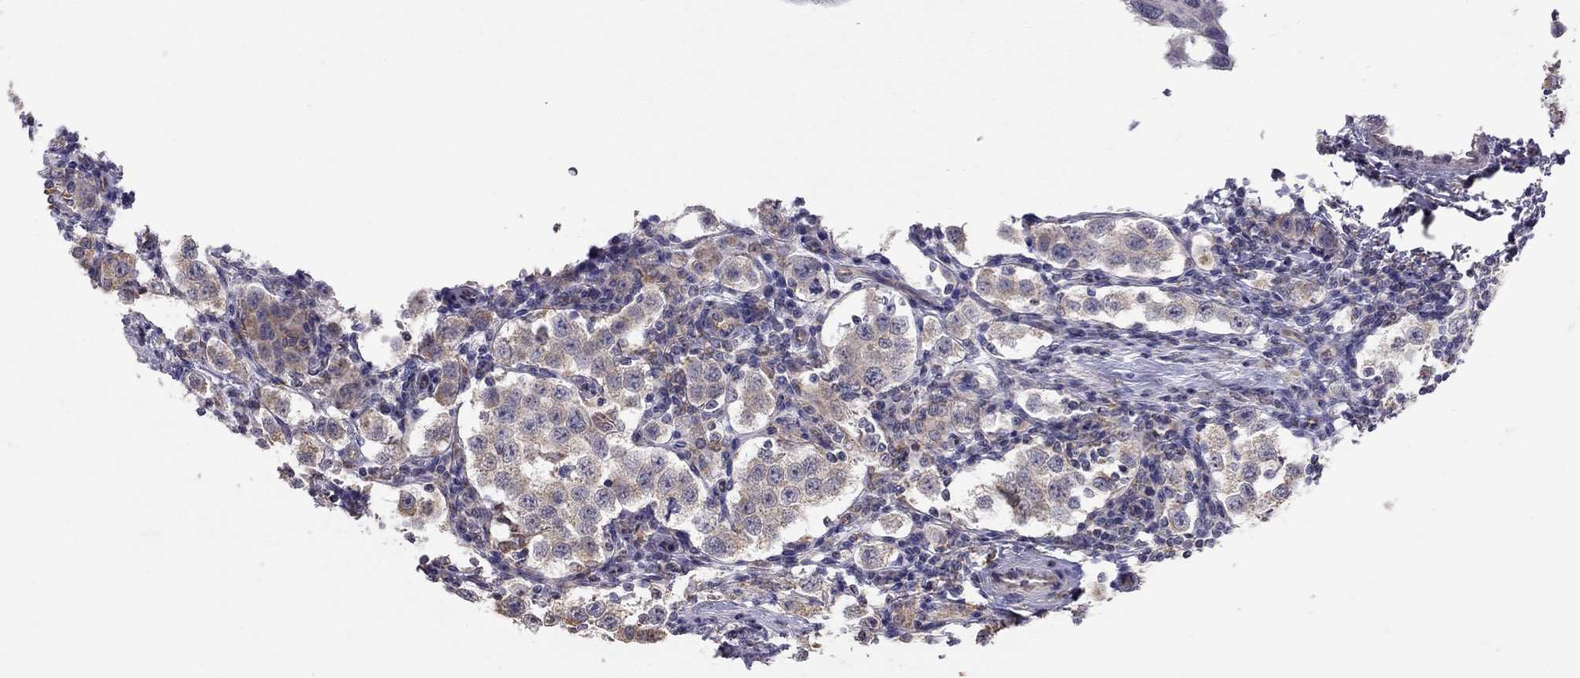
{"staining": {"intensity": "weak", "quantity": "25%-75%", "location": "cytoplasmic/membranous"}, "tissue": "testis cancer", "cell_type": "Tumor cells", "image_type": "cancer", "snomed": [{"axis": "morphology", "description": "Seminoma, NOS"}, {"axis": "topography", "description": "Testis"}], "caption": "IHC staining of testis cancer (seminoma), which displays low levels of weak cytoplasmic/membranous staining in about 25%-75% of tumor cells indicating weak cytoplasmic/membranous protein expression. The staining was performed using DAB (3,3'-diaminobenzidine) (brown) for protein detection and nuclei were counterstained in hematoxylin (blue).", "gene": "LRIT3", "patient": {"sex": "male", "age": 37}}